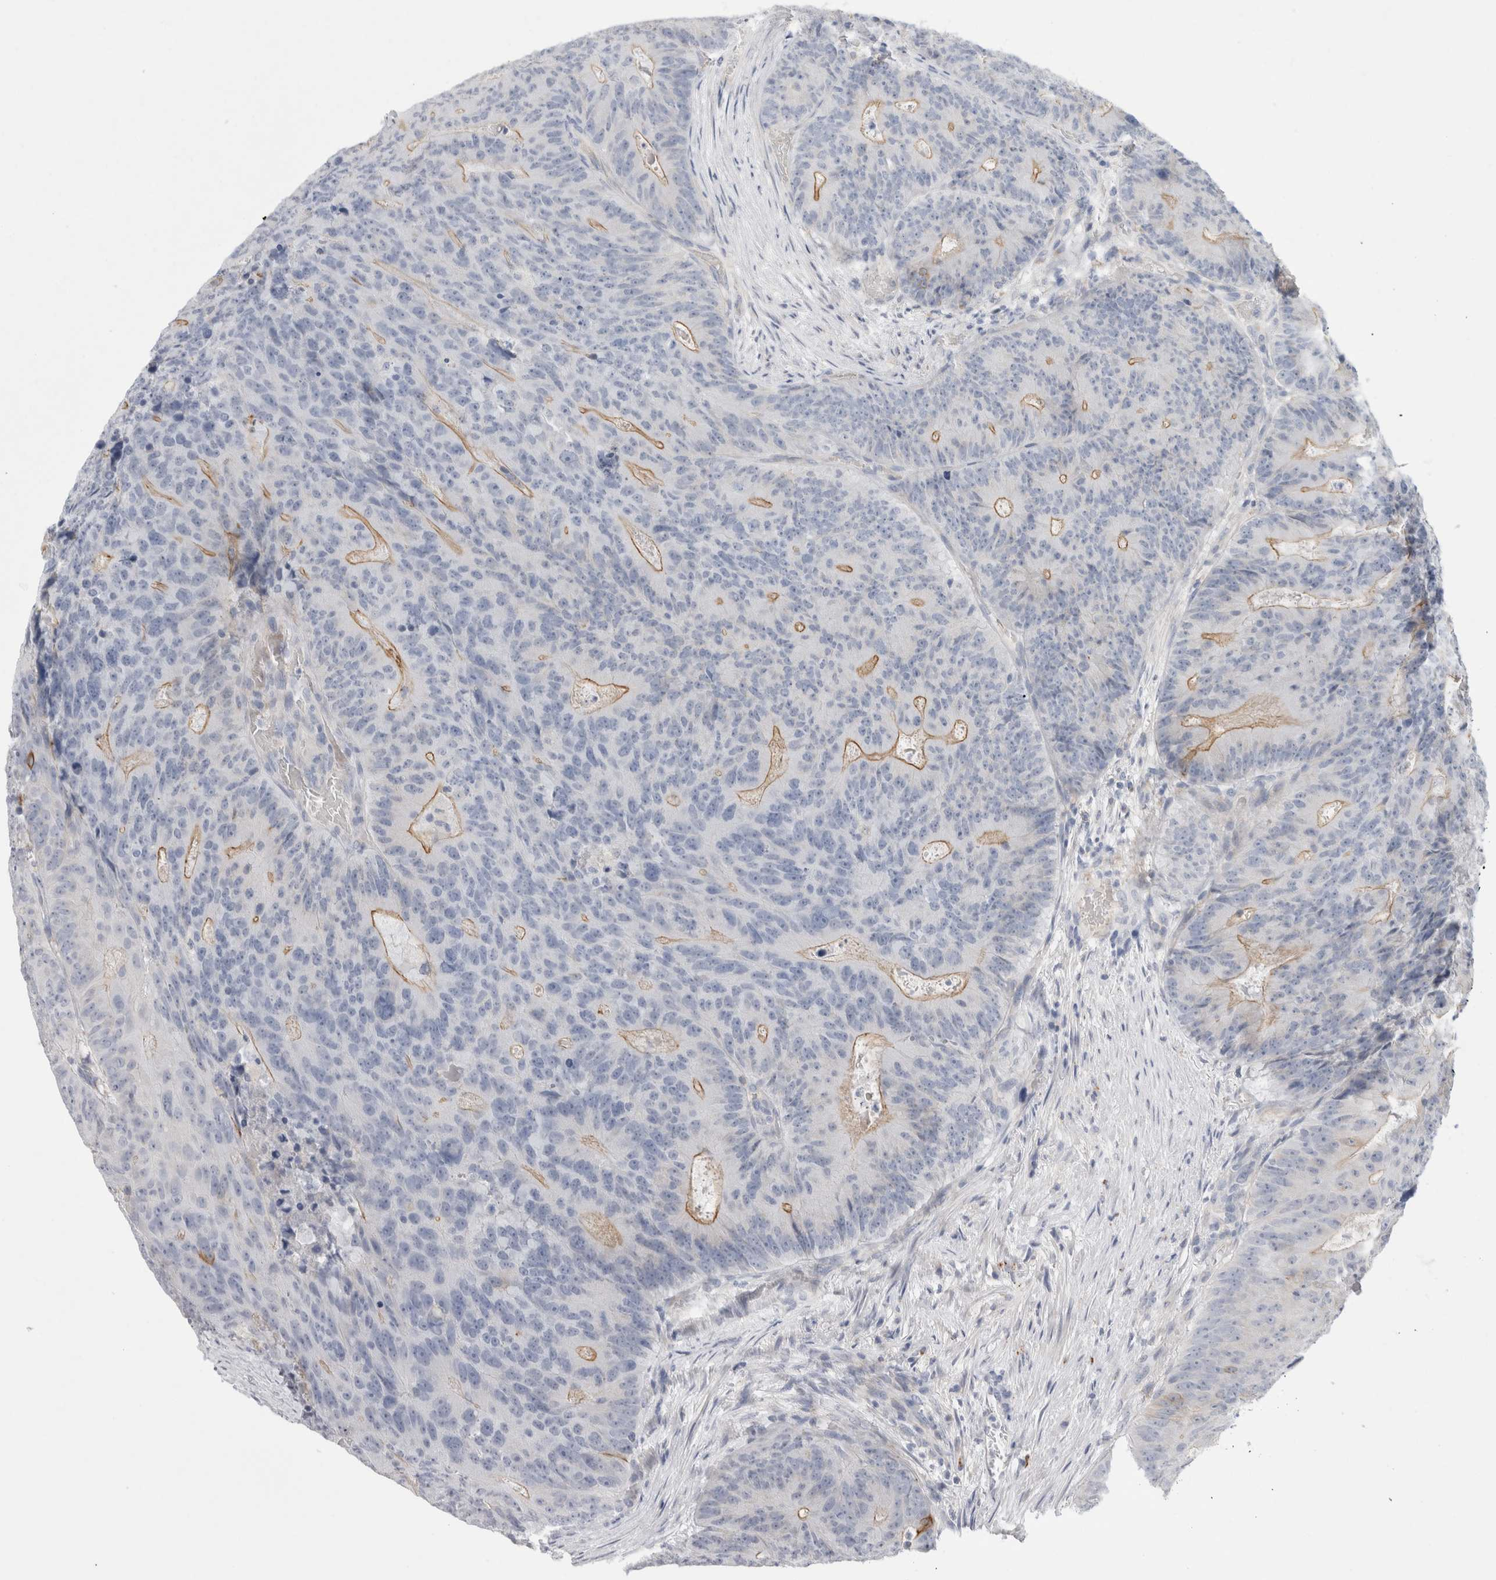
{"staining": {"intensity": "weak", "quantity": "<25%", "location": "cytoplasmic/membranous"}, "tissue": "colorectal cancer", "cell_type": "Tumor cells", "image_type": "cancer", "snomed": [{"axis": "morphology", "description": "Adenocarcinoma, NOS"}, {"axis": "topography", "description": "Colon"}], "caption": "Tumor cells are negative for protein expression in human colorectal adenocarcinoma. (DAB IHC visualized using brightfield microscopy, high magnification).", "gene": "GAA", "patient": {"sex": "male", "age": 87}}